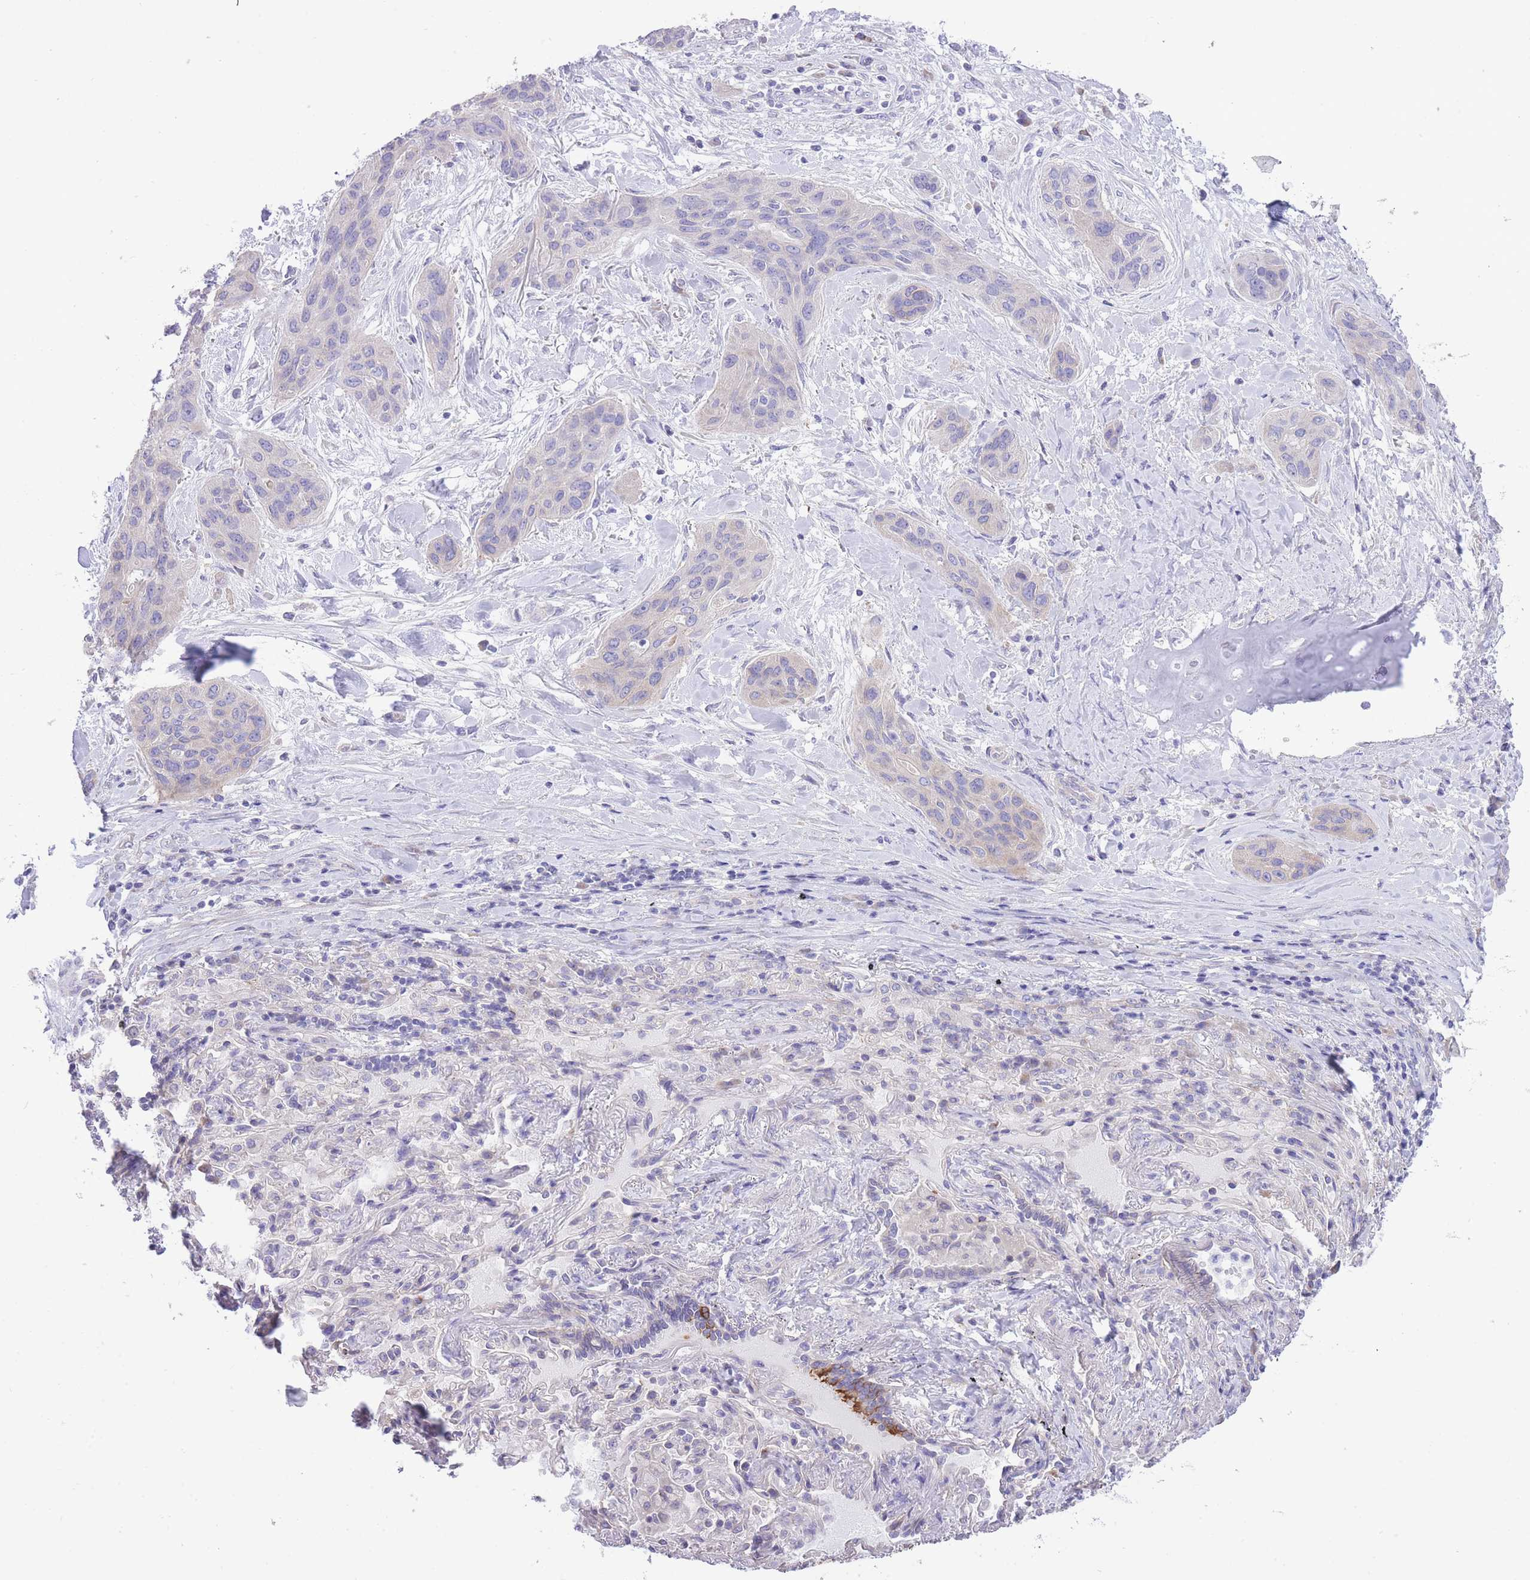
{"staining": {"intensity": "negative", "quantity": "none", "location": "none"}, "tissue": "lung cancer", "cell_type": "Tumor cells", "image_type": "cancer", "snomed": [{"axis": "morphology", "description": "Squamous cell carcinoma, NOS"}, {"axis": "topography", "description": "Lung"}], "caption": "Tumor cells show no significant positivity in lung cancer (squamous cell carcinoma). The staining was performed using DAB (3,3'-diaminobenzidine) to visualize the protein expression in brown, while the nuclei were stained in blue with hematoxylin (Magnification: 20x).", "gene": "RHOU", "patient": {"sex": "female", "age": 70}}